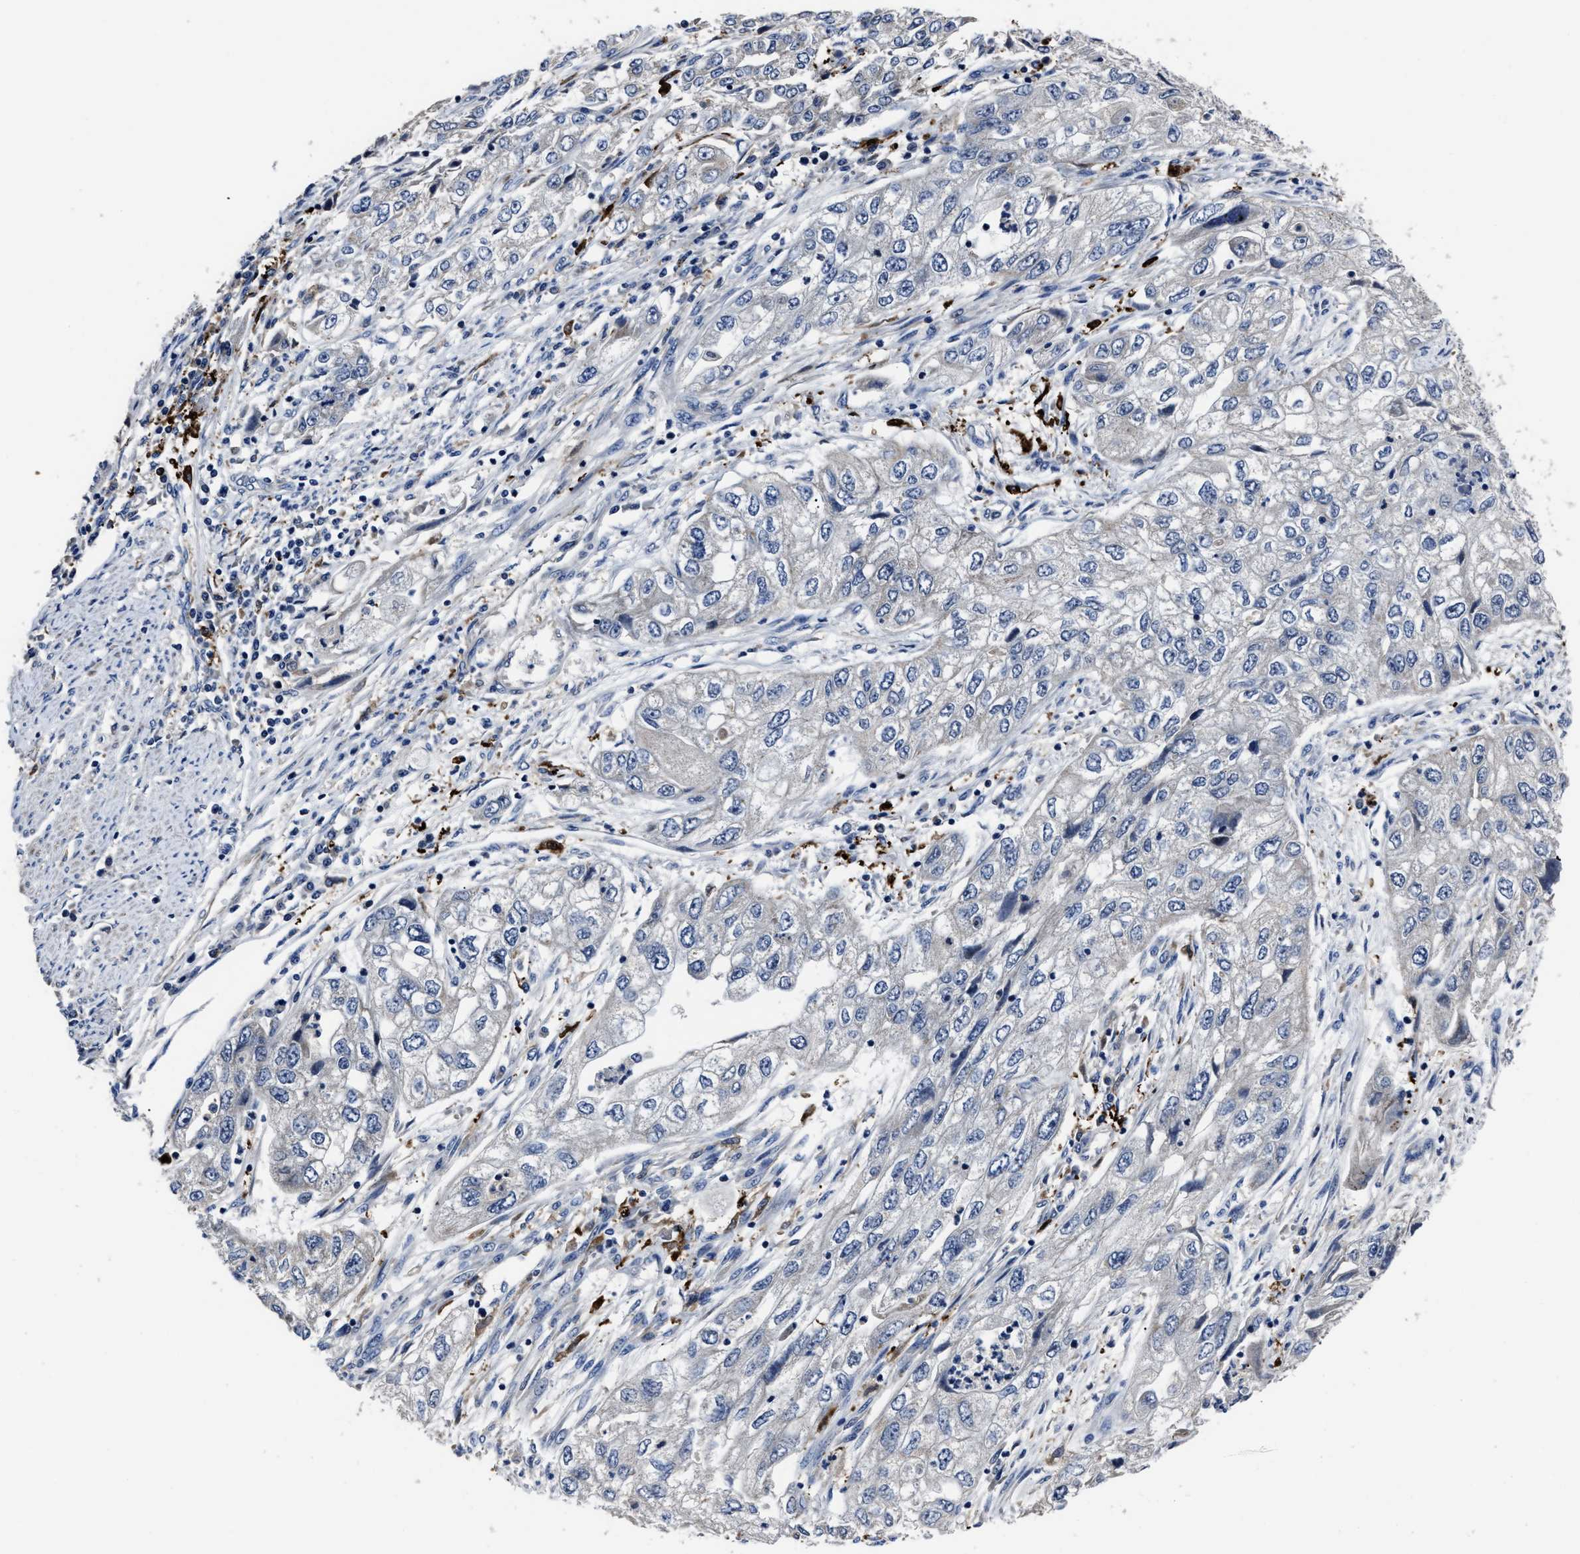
{"staining": {"intensity": "negative", "quantity": "none", "location": "none"}, "tissue": "endometrial cancer", "cell_type": "Tumor cells", "image_type": "cancer", "snomed": [{"axis": "morphology", "description": "Adenocarcinoma, NOS"}, {"axis": "topography", "description": "Endometrium"}], "caption": "High power microscopy micrograph of an immunohistochemistry photomicrograph of endometrial cancer (adenocarcinoma), revealing no significant staining in tumor cells. (DAB (3,3'-diaminobenzidine) immunohistochemistry (IHC) with hematoxylin counter stain).", "gene": "RSBN1L", "patient": {"sex": "female", "age": 49}}